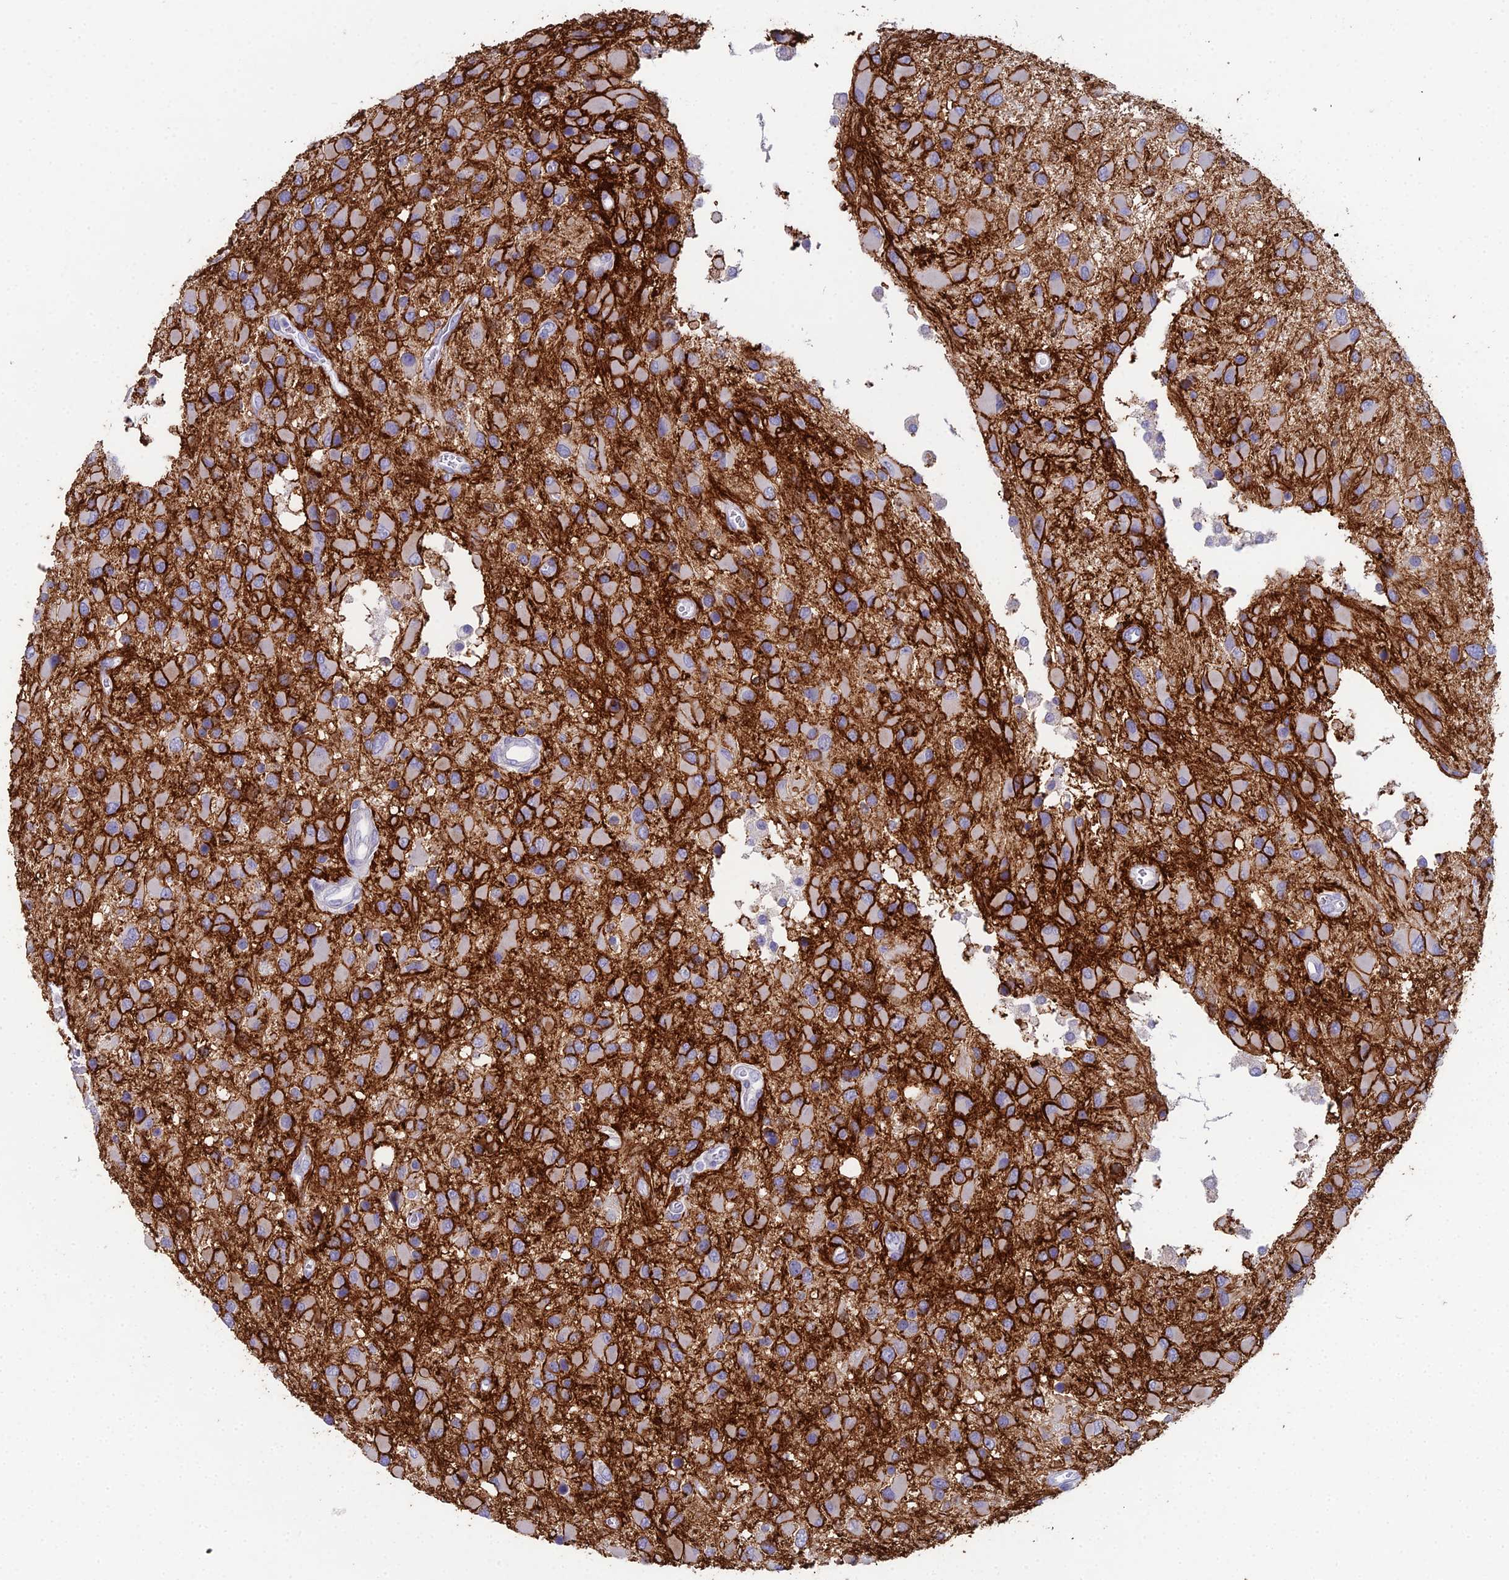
{"staining": {"intensity": "negative", "quantity": "none", "location": "none"}, "tissue": "glioma", "cell_type": "Tumor cells", "image_type": "cancer", "snomed": [{"axis": "morphology", "description": "Glioma, malignant, High grade"}, {"axis": "topography", "description": "Brain"}], "caption": "Image shows no protein staining in tumor cells of malignant glioma (high-grade) tissue.", "gene": "NCAM1", "patient": {"sex": "male", "age": 53}}